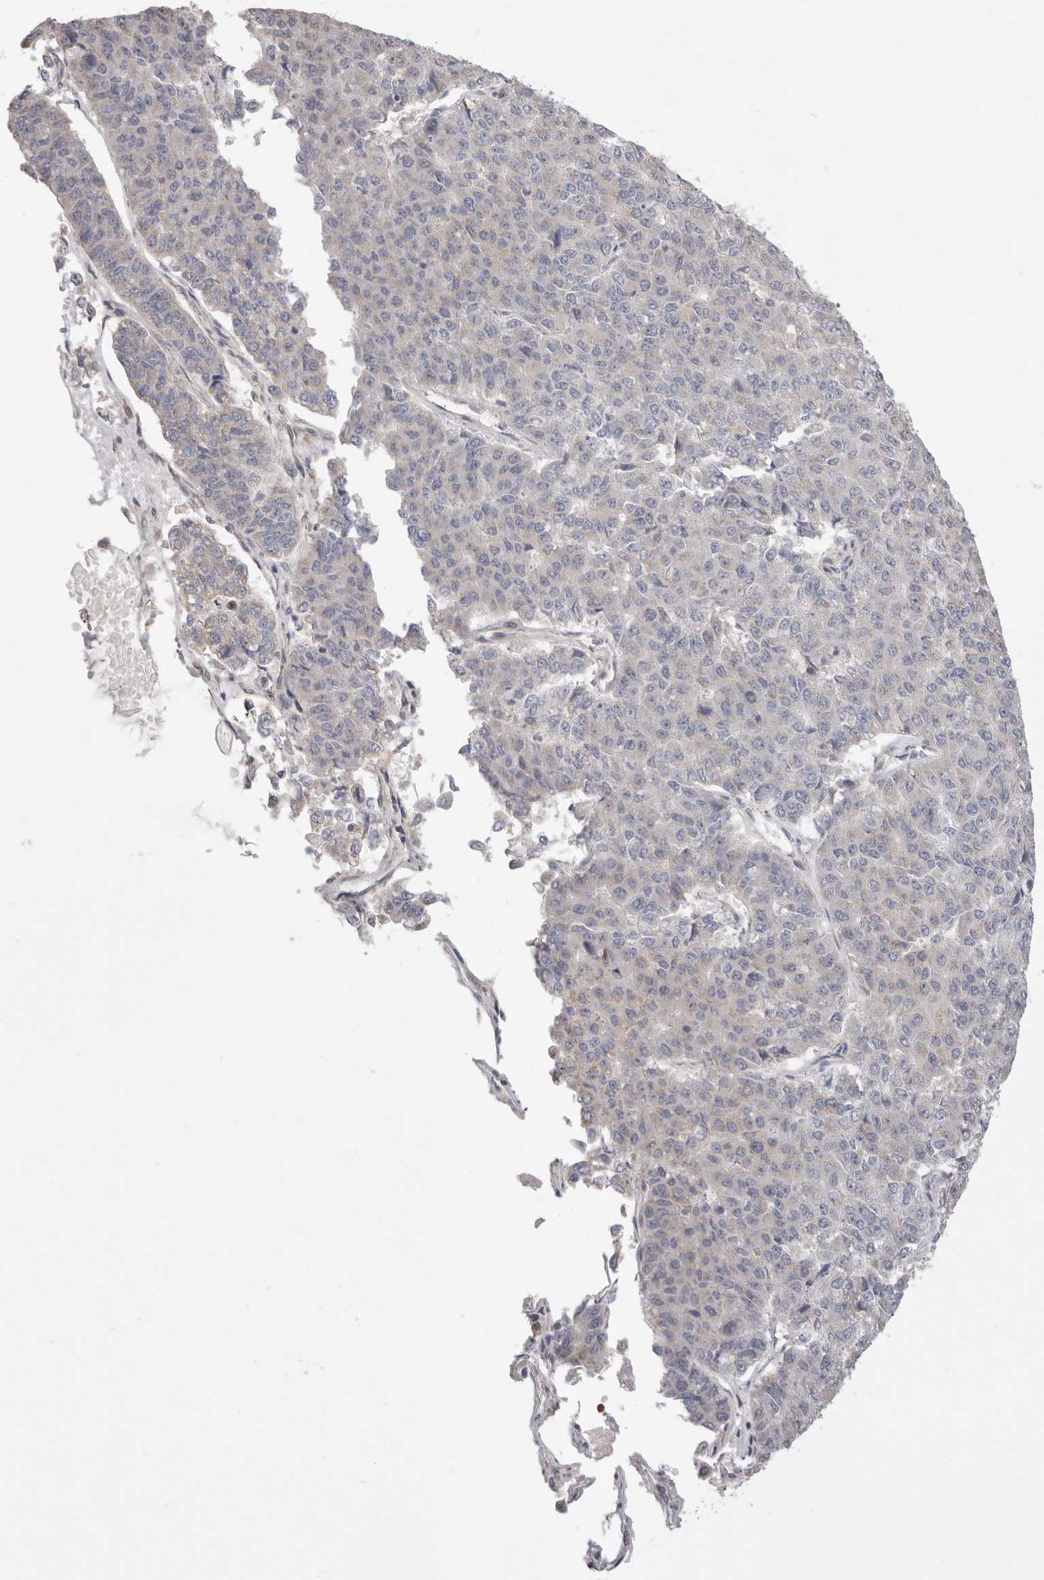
{"staining": {"intensity": "weak", "quantity": "<25%", "location": "cytoplasmic/membranous"}, "tissue": "pancreatic cancer", "cell_type": "Tumor cells", "image_type": "cancer", "snomed": [{"axis": "morphology", "description": "Adenocarcinoma, NOS"}, {"axis": "topography", "description": "Pancreas"}], "caption": "High magnification brightfield microscopy of pancreatic cancer (adenocarcinoma) stained with DAB (3,3'-diaminobenzidine) (brown) and counterstained with hematoxylin (blue): tumor cells show no significant expression.", "gene": "USH1C", "patient": {"sex": "male", "age": 50}}